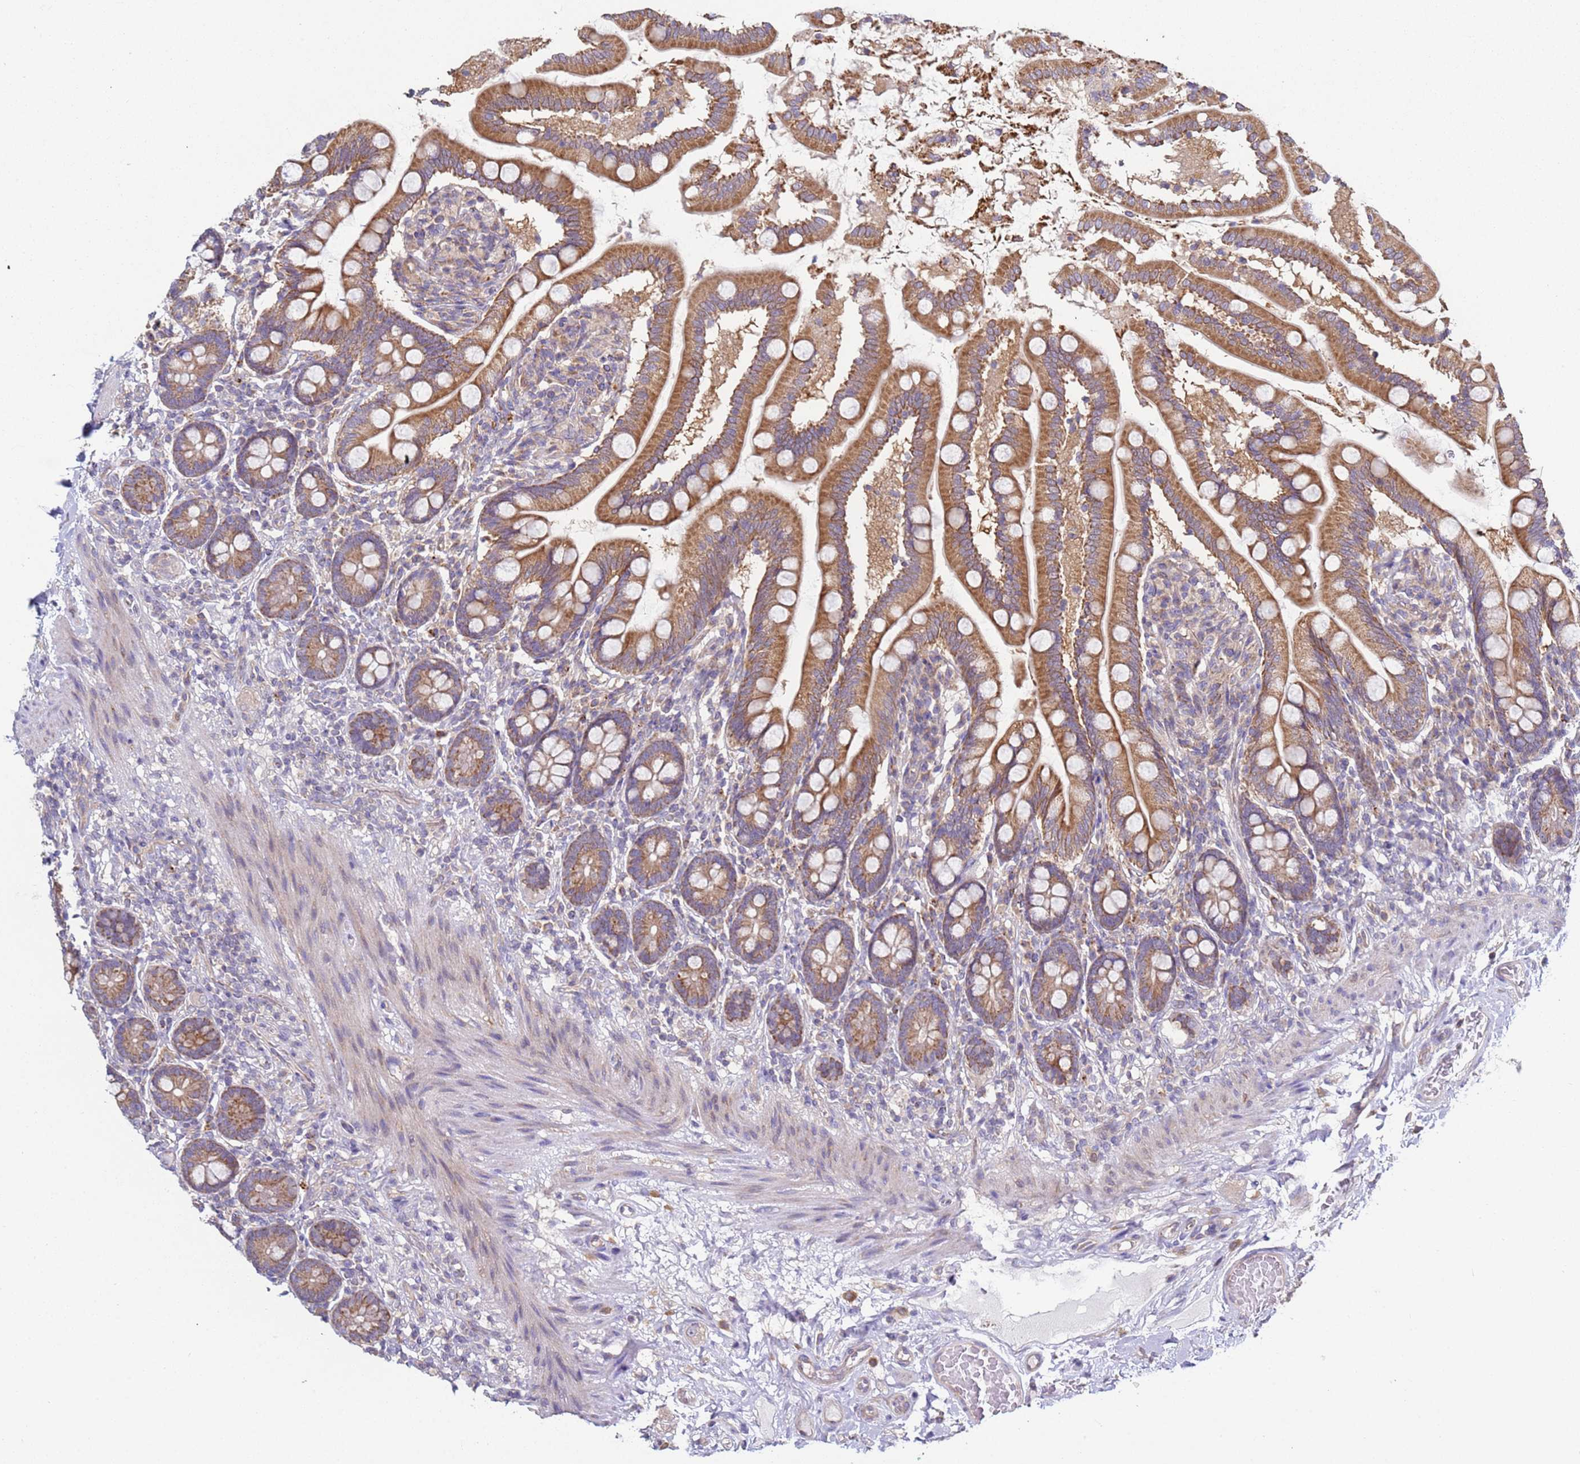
{"staining": {"intensity": "moderate", "quantity": ">75%", "location": "cytoplasmic/membranous"}, "tissue": "small intestine", "cell_type": "Glandular cells", "image_type": "normal", "snomed": [{"axis": "morphology", "description": "Normal tissue, NOS"}, {"axis": "topography", "description": "Small intestine"}], "caption": "This micrograph demonstrates immunohistochemistry (IHC) staining of unremarkable human small intestine, with medium moderate cytoplasmic/membranous expression in about >75% of glandular cells.", "gene": "DIP2B", "patient": {"sex": "female", "age": 64}}